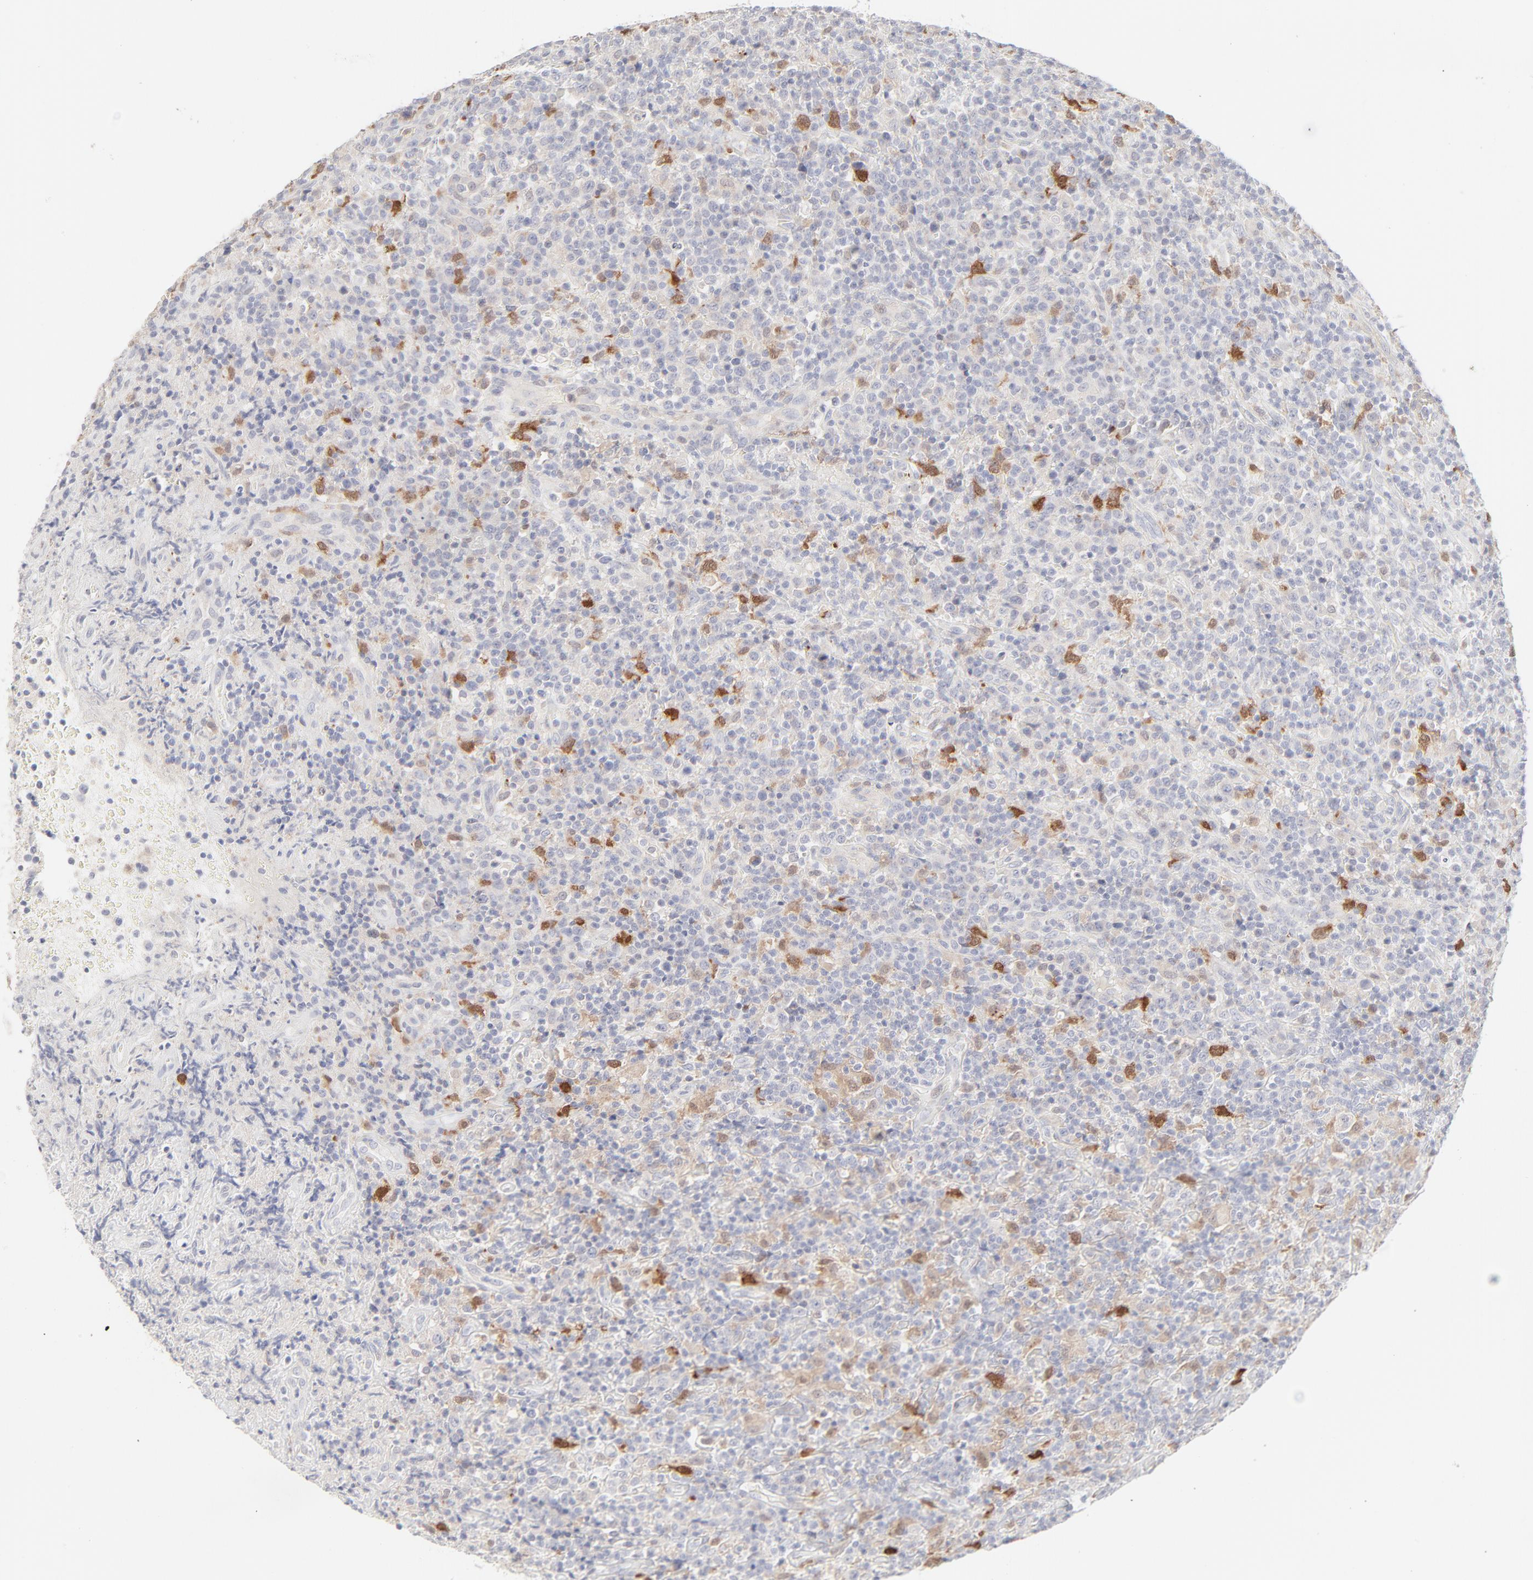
{"staining": {"intensity": "moderate", "quantity": "<25%", "location": "cytoplasmic/membranous"}, "tissue": "lymphoma", "cell_type": "Tumor cells", "image_type": "cancer", "snomed": [{"axis": "morphology", "description": "Hodgkin's disease, NOS"}, {"axis": "topography", "description": "Lymph node"}], "caption": "Tumor cells exhibit low levels of moderate cytoplasmic/membranous staining in about <25% of cells in lymphoma.", "gene": "LGALS2", "patient": {"sex": "male", "age": 65}}